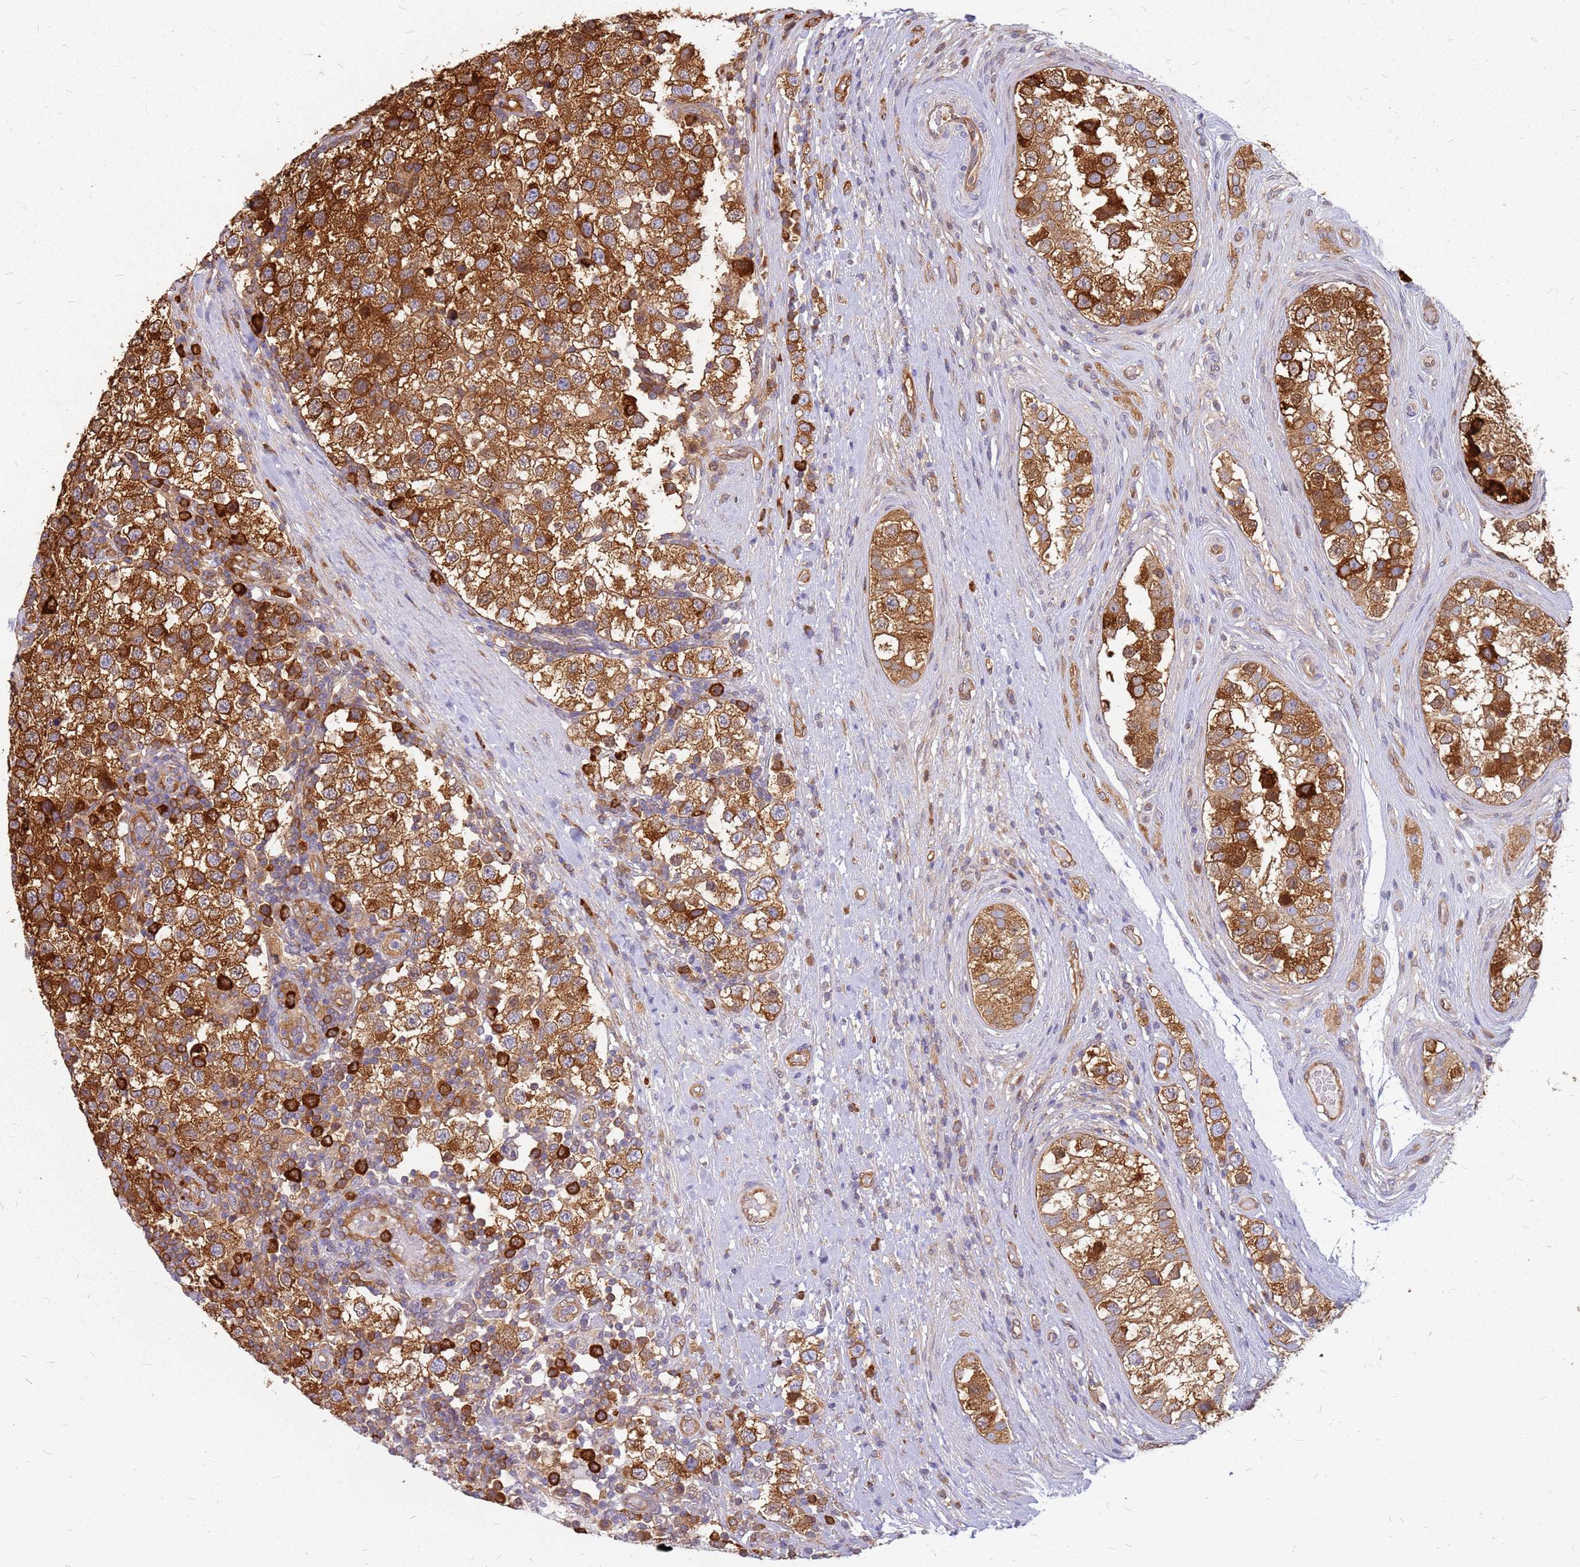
{"staining": {"intensity": "moderate", "quantity": ">75%", "location": "cytoplasmic/membranous"}, "tissue": "testis cancer", "cell_type": "Tumor cells", "image_type": "cancer", "snomed": [{"axis": "morphology", "description": "Seminoma, NOS"}, {"axis": "topography", "description": "Testis"}], "caption": "Tumor cells exhibit medium levels of moderate cytoplasmic/membranous staining in about >75% of cells in human testis seminoma. (DAB (3,3'-diaminobenzidine) = brown stain, brightfield microscopy at high magnification).", "gene": "HDX", "patient": {"sex": "male", "age": 34}}